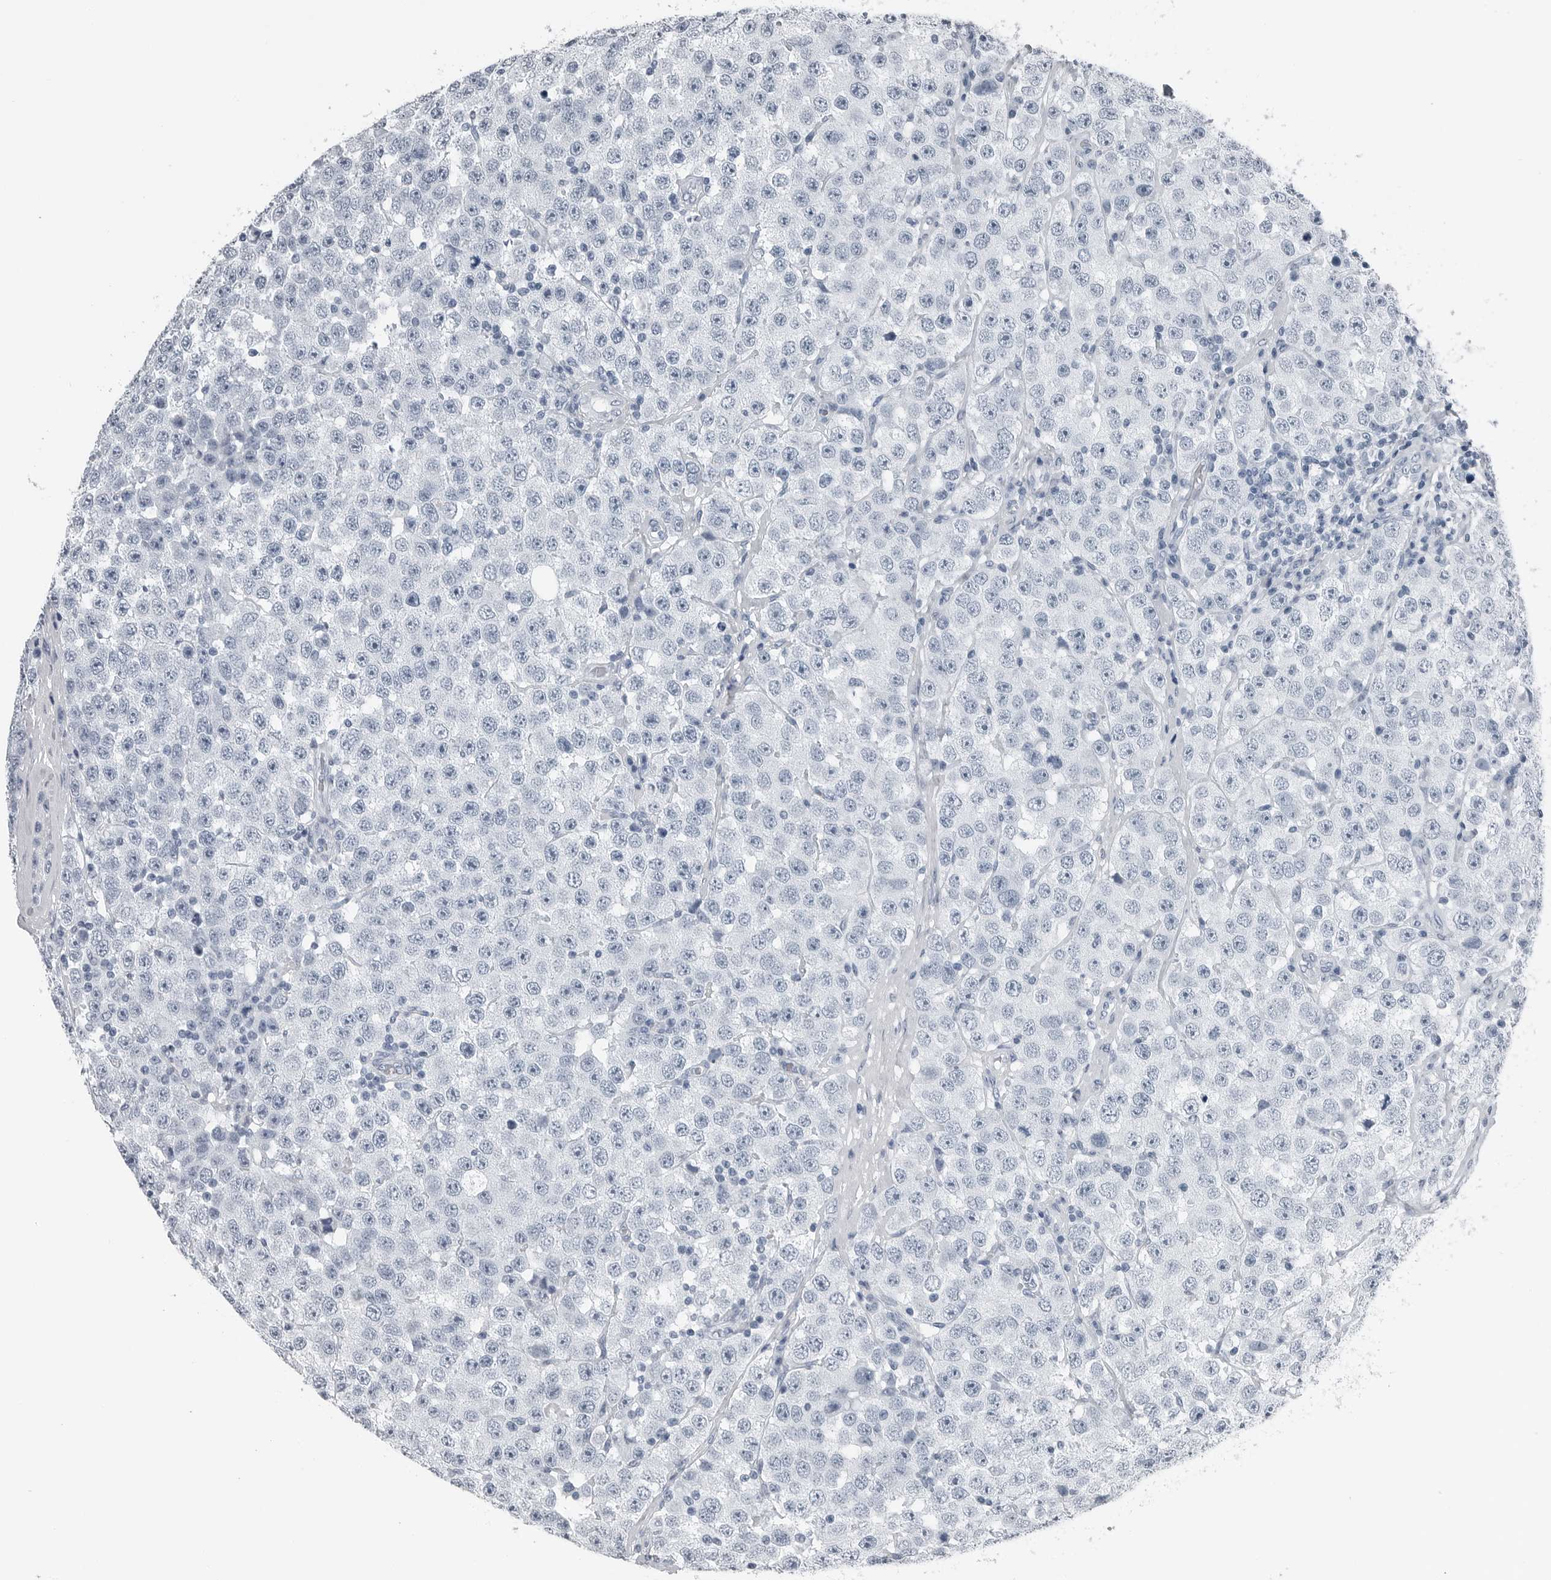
{"staining": {"intensity": "negative", "quantity": "none", "location": "none"}, "tissue": "testis cancer", "cell_type": "Tumor cells", "image_type": "cancer", "snomed": [{"axis": "morphology", "description": "Seminoma, NOS"}, {"axis": "morphology", "description": "Carcinoma, Embryonal, NOS"}, {"axis": "topography", "description": "Testis"}], "caption": "Immunohistochemistry (IHC) image of testis seminoma stained for a protein (brown), which shows no expression in tumor cells.", "gene": "SPINK1", "patient": {"sex": "male", "age": 28}}